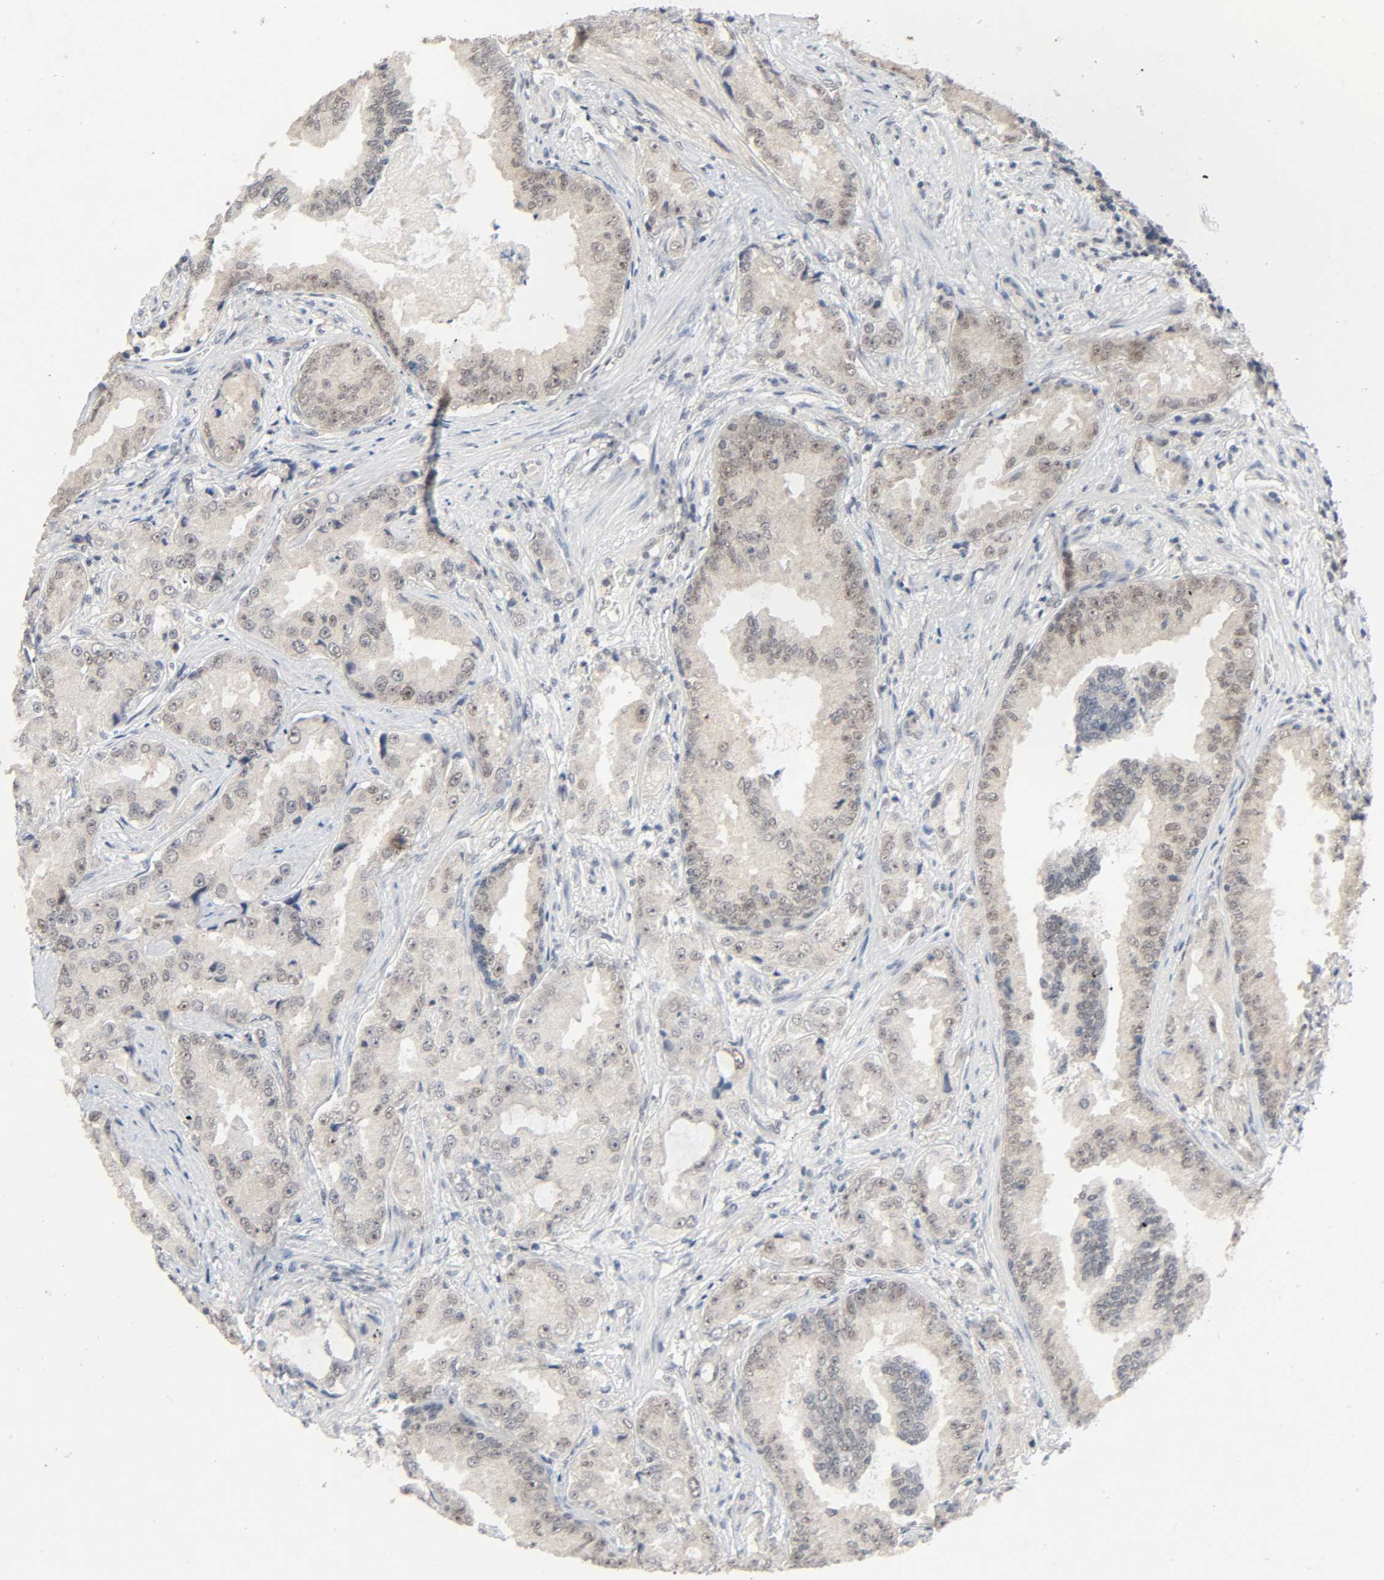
{"staining": {"intensity": "weak", "quantity": "25%-75%", "location": "cytoplasmic/membranous,nuclear"}, "tissue": "prostate cancer", "cell_type": "Tumor cells", "image_type": "cancer", "snomed": [{"axis": "morphology", "description": "Adenocarcinoma, High grade"}, {"axis": "topography", "description": "Prostate"}], "caption": "IHC micrograph of neoplastic tissue: high-grade adenocarcinoma (prostate) stained using IHC reveals low levels of weak protein expression localized specifically in the cytoplasmic/membranous and nuclear of tumor cells, appearing as a cytoplasmic/membranous and nuclear brown color.", "gene": "MAPKAPK5", "patient": {"sex": "male", "age": 73}}